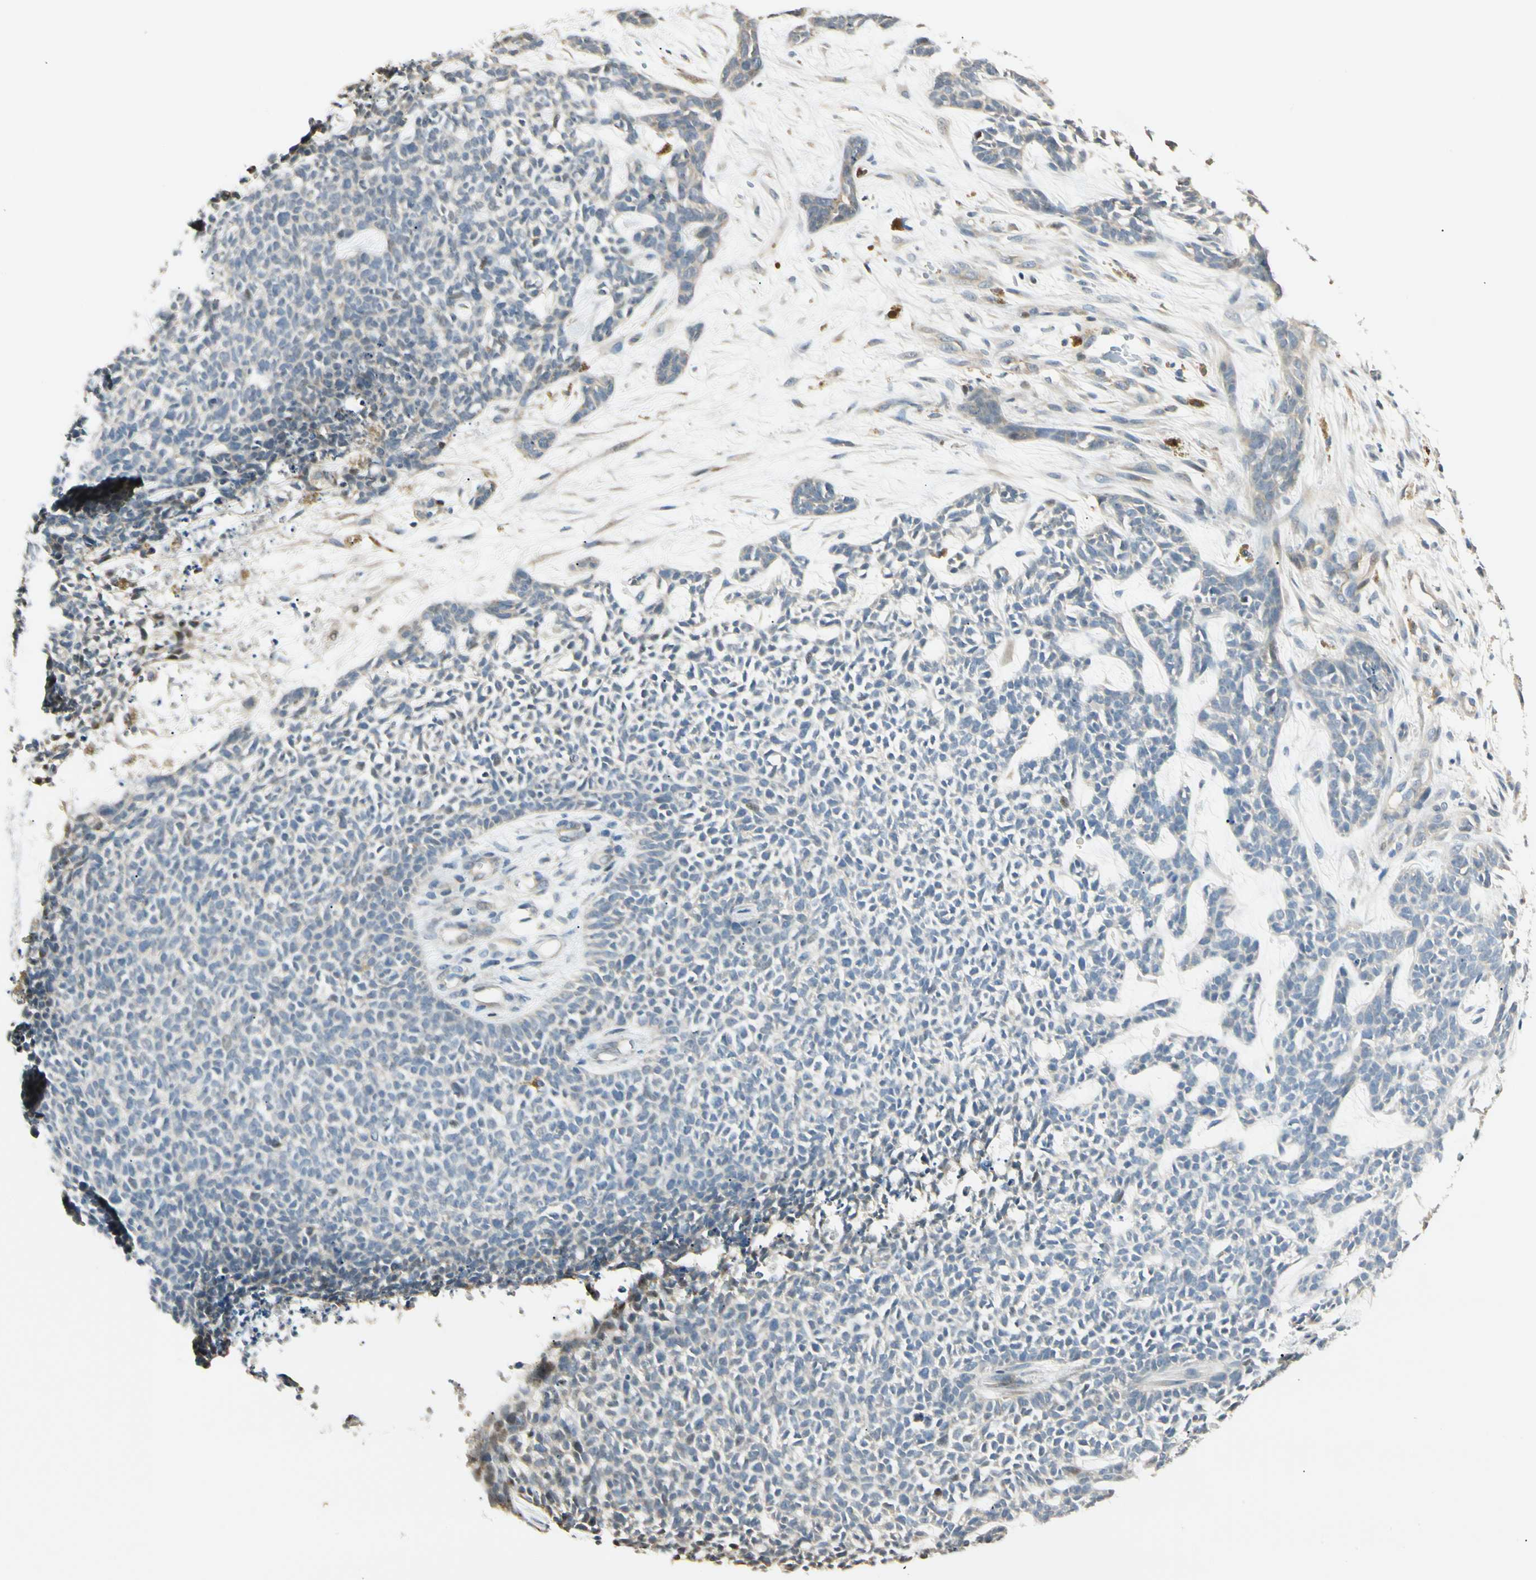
{"staining": {"intensity": "weak", "quantity": "<25%", "location": "cytoplasmic/membranous"}, "tissue": "skin cancer", "cell_type": "Tumor cells", "image_type": "cancer", "snomed": [{"axis": "morphology", "description": "Basal cell carcinoma"}, {"axis": "topography", "description": "Skin"}], "caption": "This is an immunohistochemistry image of skin cancer. There is no expression in tumor cells.", "gene": "P3H2", "patient": {"sex": "female", "age": 84}}